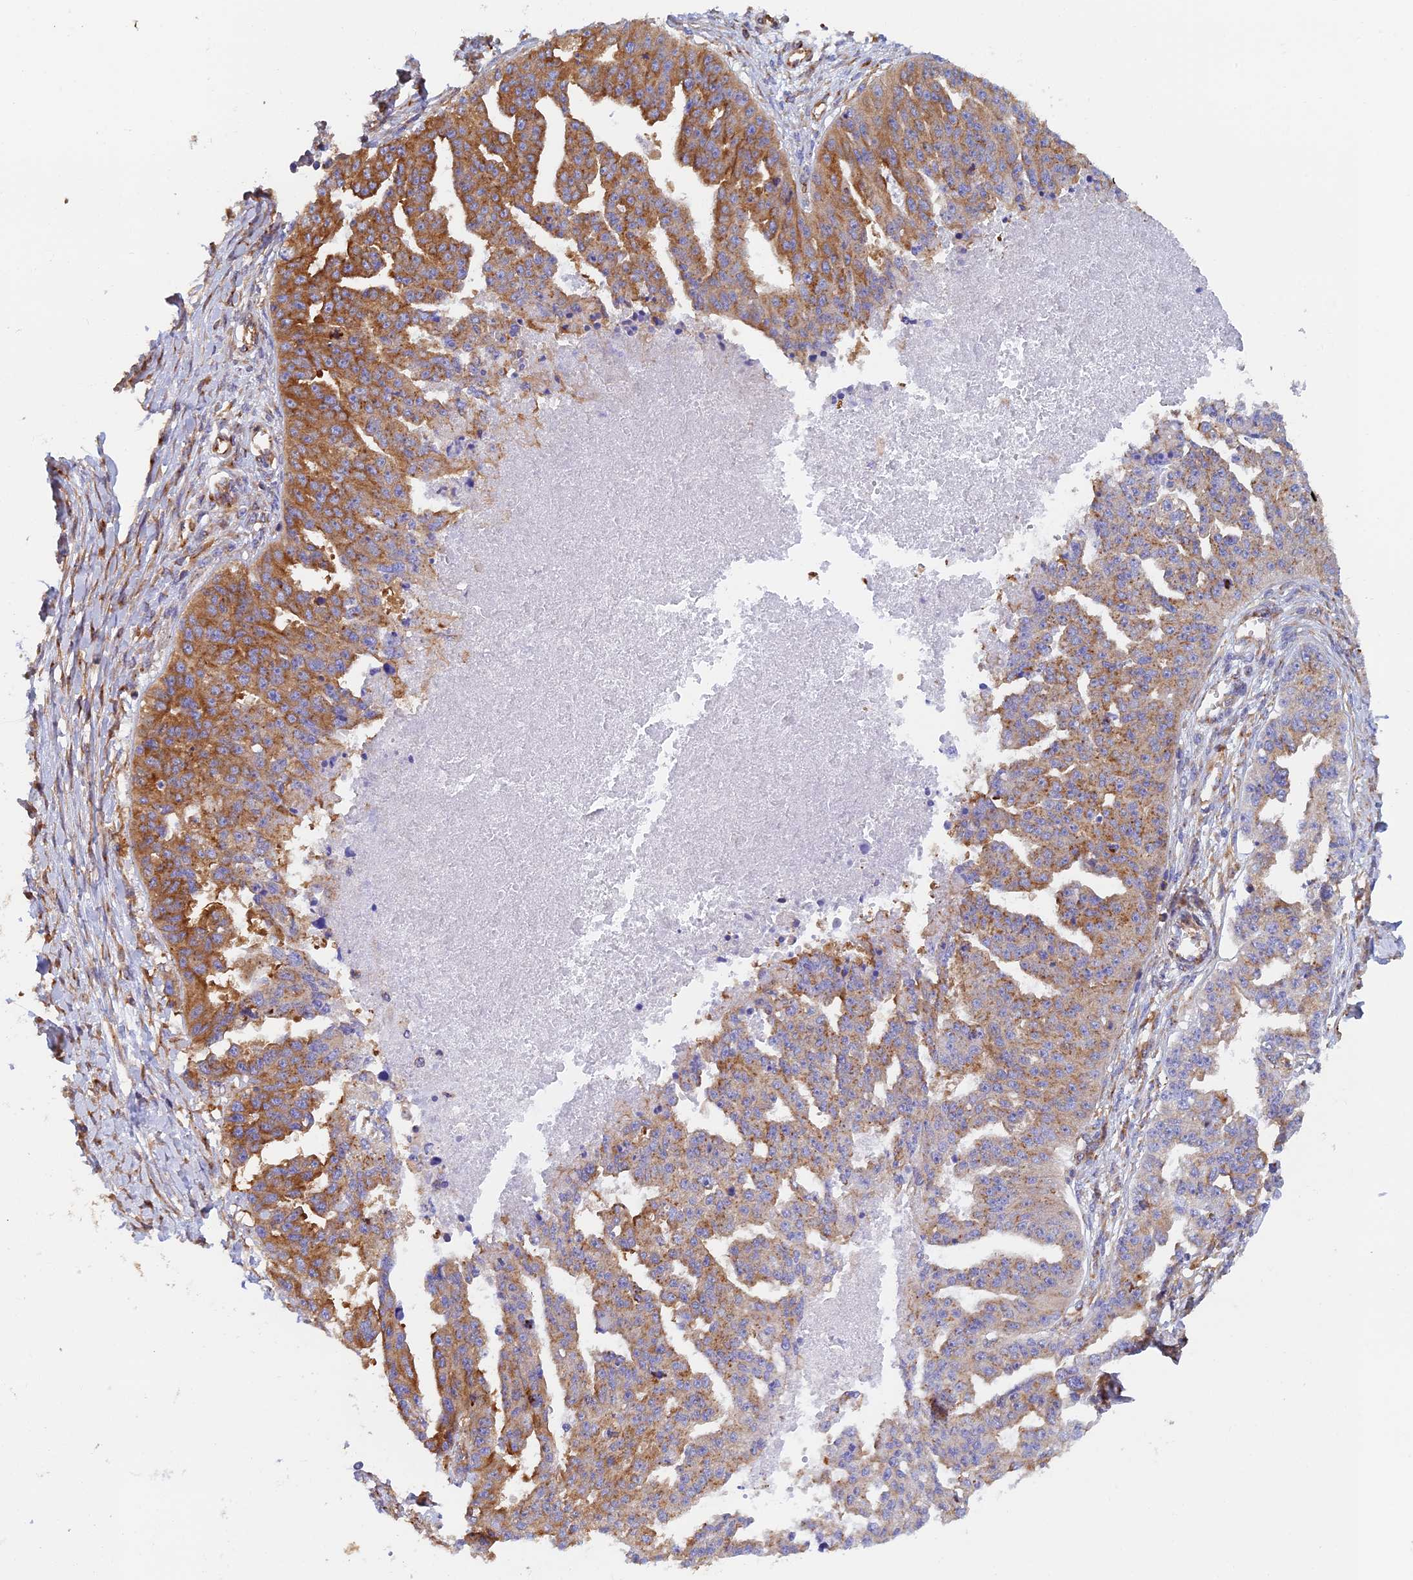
{"staining": {"intensity": "strong", "quantity": ">75%", "location": "cytoplasmic/membranous"}, "tissue": "ovarian cancer", "cell_type": "Tumor cells", "image_type": "cancer", "snomed": [{"axis": "morphology", "description": "Cystadenocarcinoma, serous, NOS"}, {"axis": "topography", "description": "Ovary"}], "caption": "The micrograph shows a brown stain indicating the presence of a protein in the cytoplasmic/membranous of tumor cells in ovarian serous cystadenocarcinoma.", "gene": "DCTN2", "patient": {"sex": "female", "age": 58}}